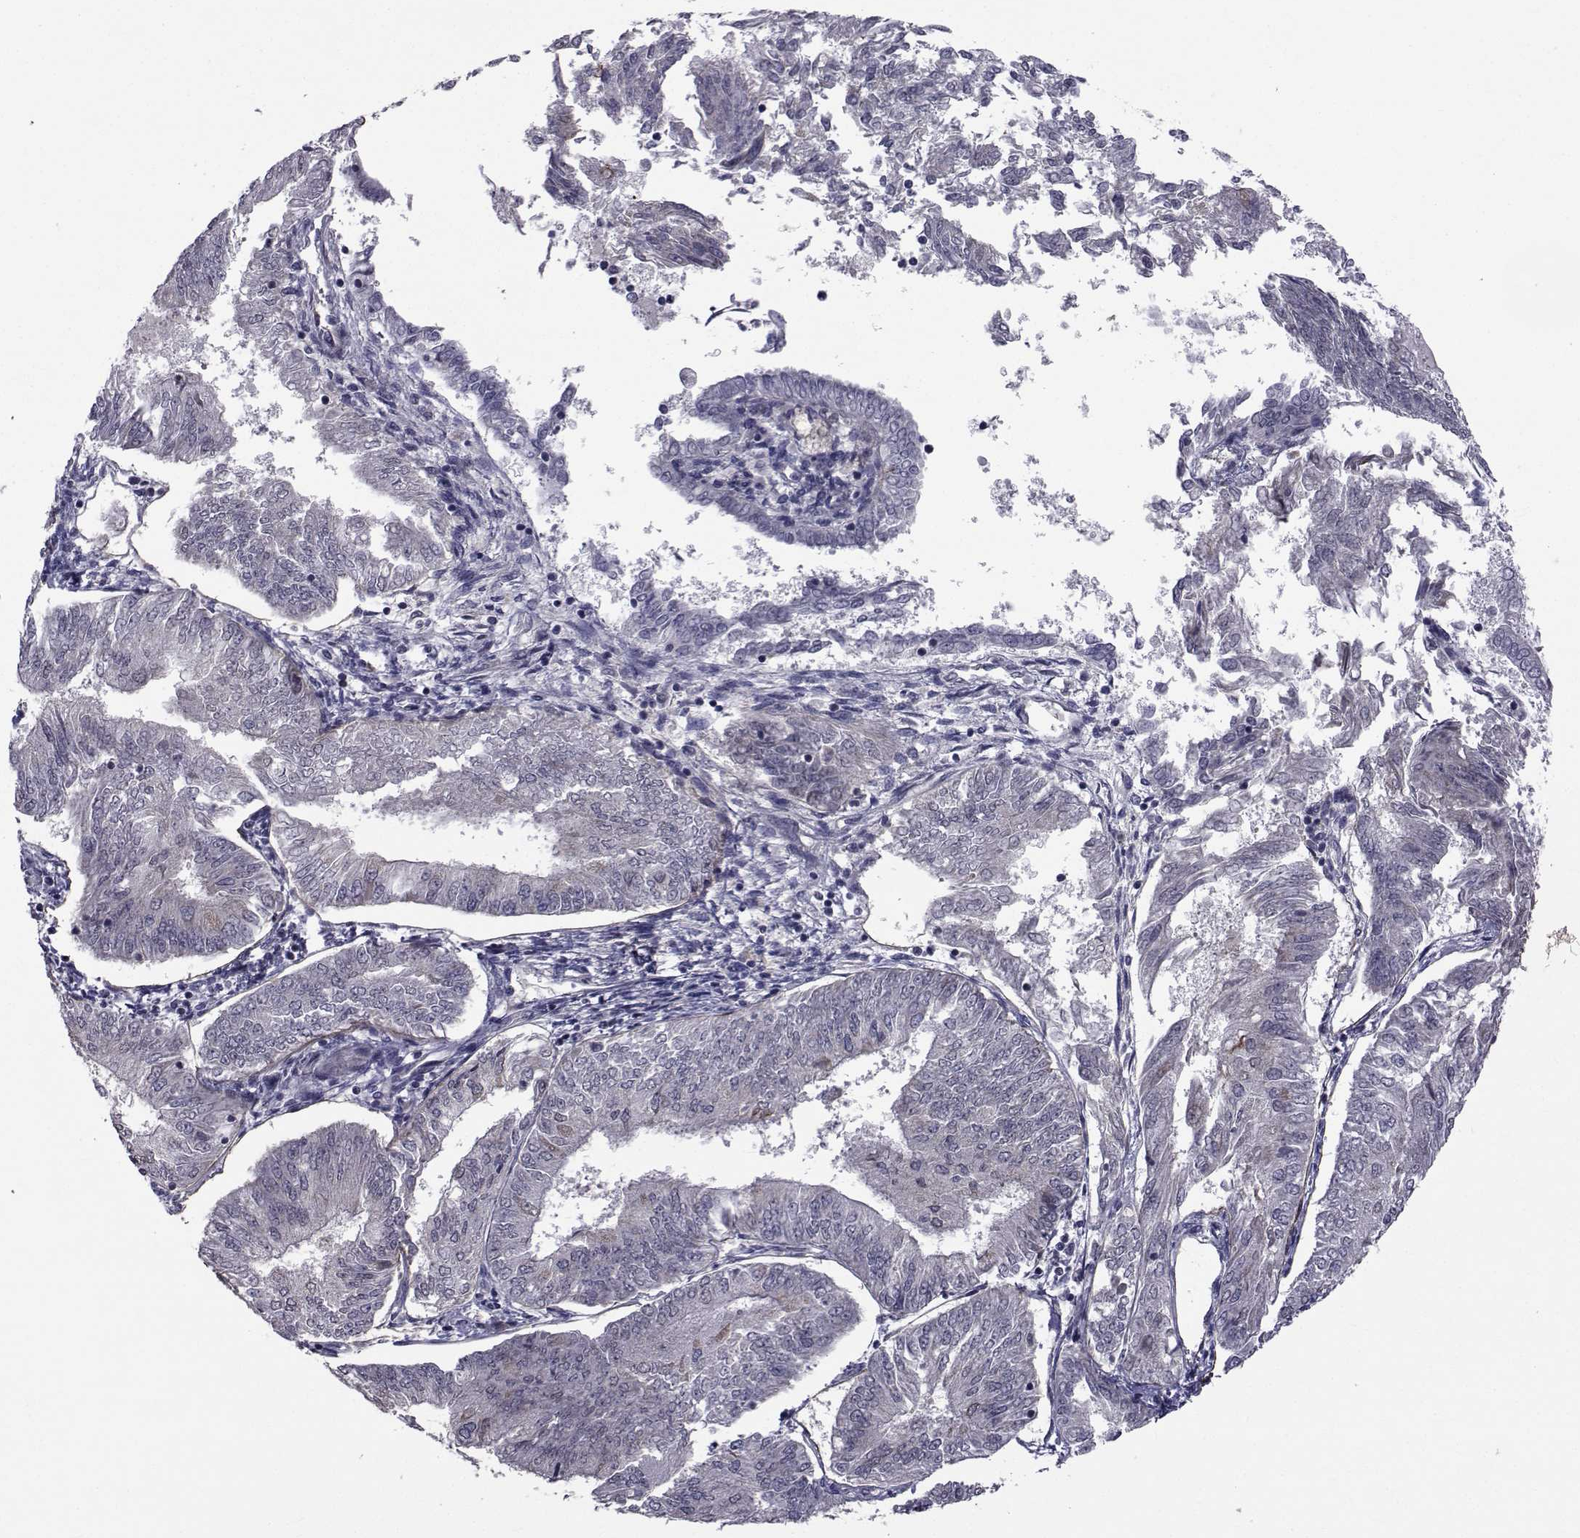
{"staining": {"intensity": "weak", "quantity": "<25%", "location": "cytoplasmic/membranous"}, "tissue": "endometrial cancer", "cell_type": "Tumor cells", "image_type": "cancer", "snomed": [{"axis": "morphology", "description": "Adenocarcinoma, NOS"}, {"axis": "topography", "description": "Endometrium"}], "caption": "IHC micrograph of endometrial cancer (adenocarcinoma) stained for a protein (brown), which reveals no staining in tumor cells. Nuclei are stained in blue.", "gene": "CFAP74", "patient": {"sex": "female", "age": 58}}